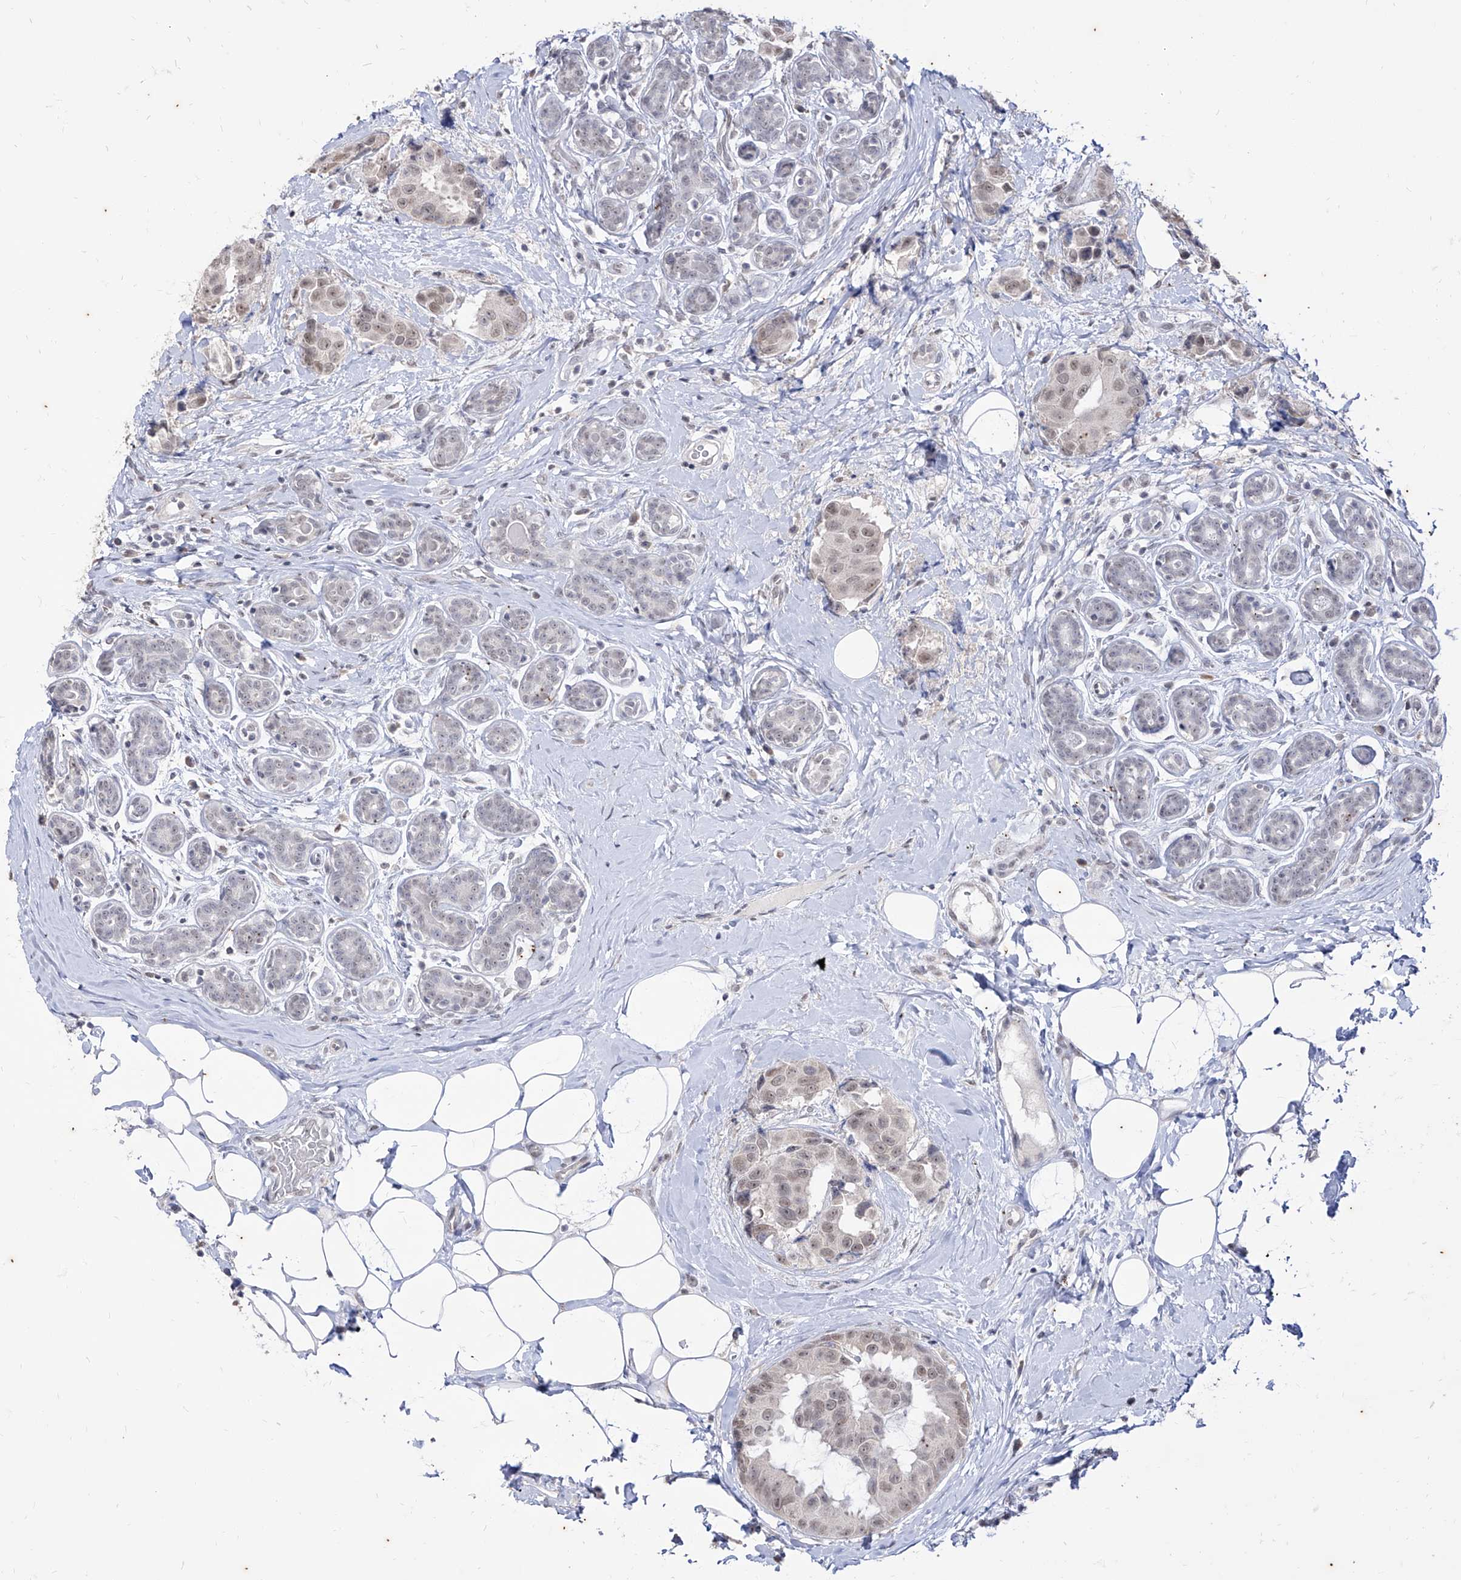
{"staining": {"intensity": "weak", "quantity": ">75%", "location": "nuclear"}, "tissue": "breast cancer", "cell_type": "Tumor cells", "image_type": "cancer", "snomed": [{"axis": "morphology", "description": "Normal tissue, NOS"}, {"axis": "morphology", "description": "Duct carcinoma"}, {"axis": "topography", "description": "Breast"}], "caption": "Immunohistochemistry staining of intraductal carcinoma (breast), which exhibits low levels of weak nuclear expression in about >75% of tumor cells indicating weak nuclear protein positivity. The staining was performed using DAB (brown) for protein detection and nuclei were counterstained in hematoxylin (blue).", "gene": "PHF20L1", "patient": {"sex": "female", "age": 39}}